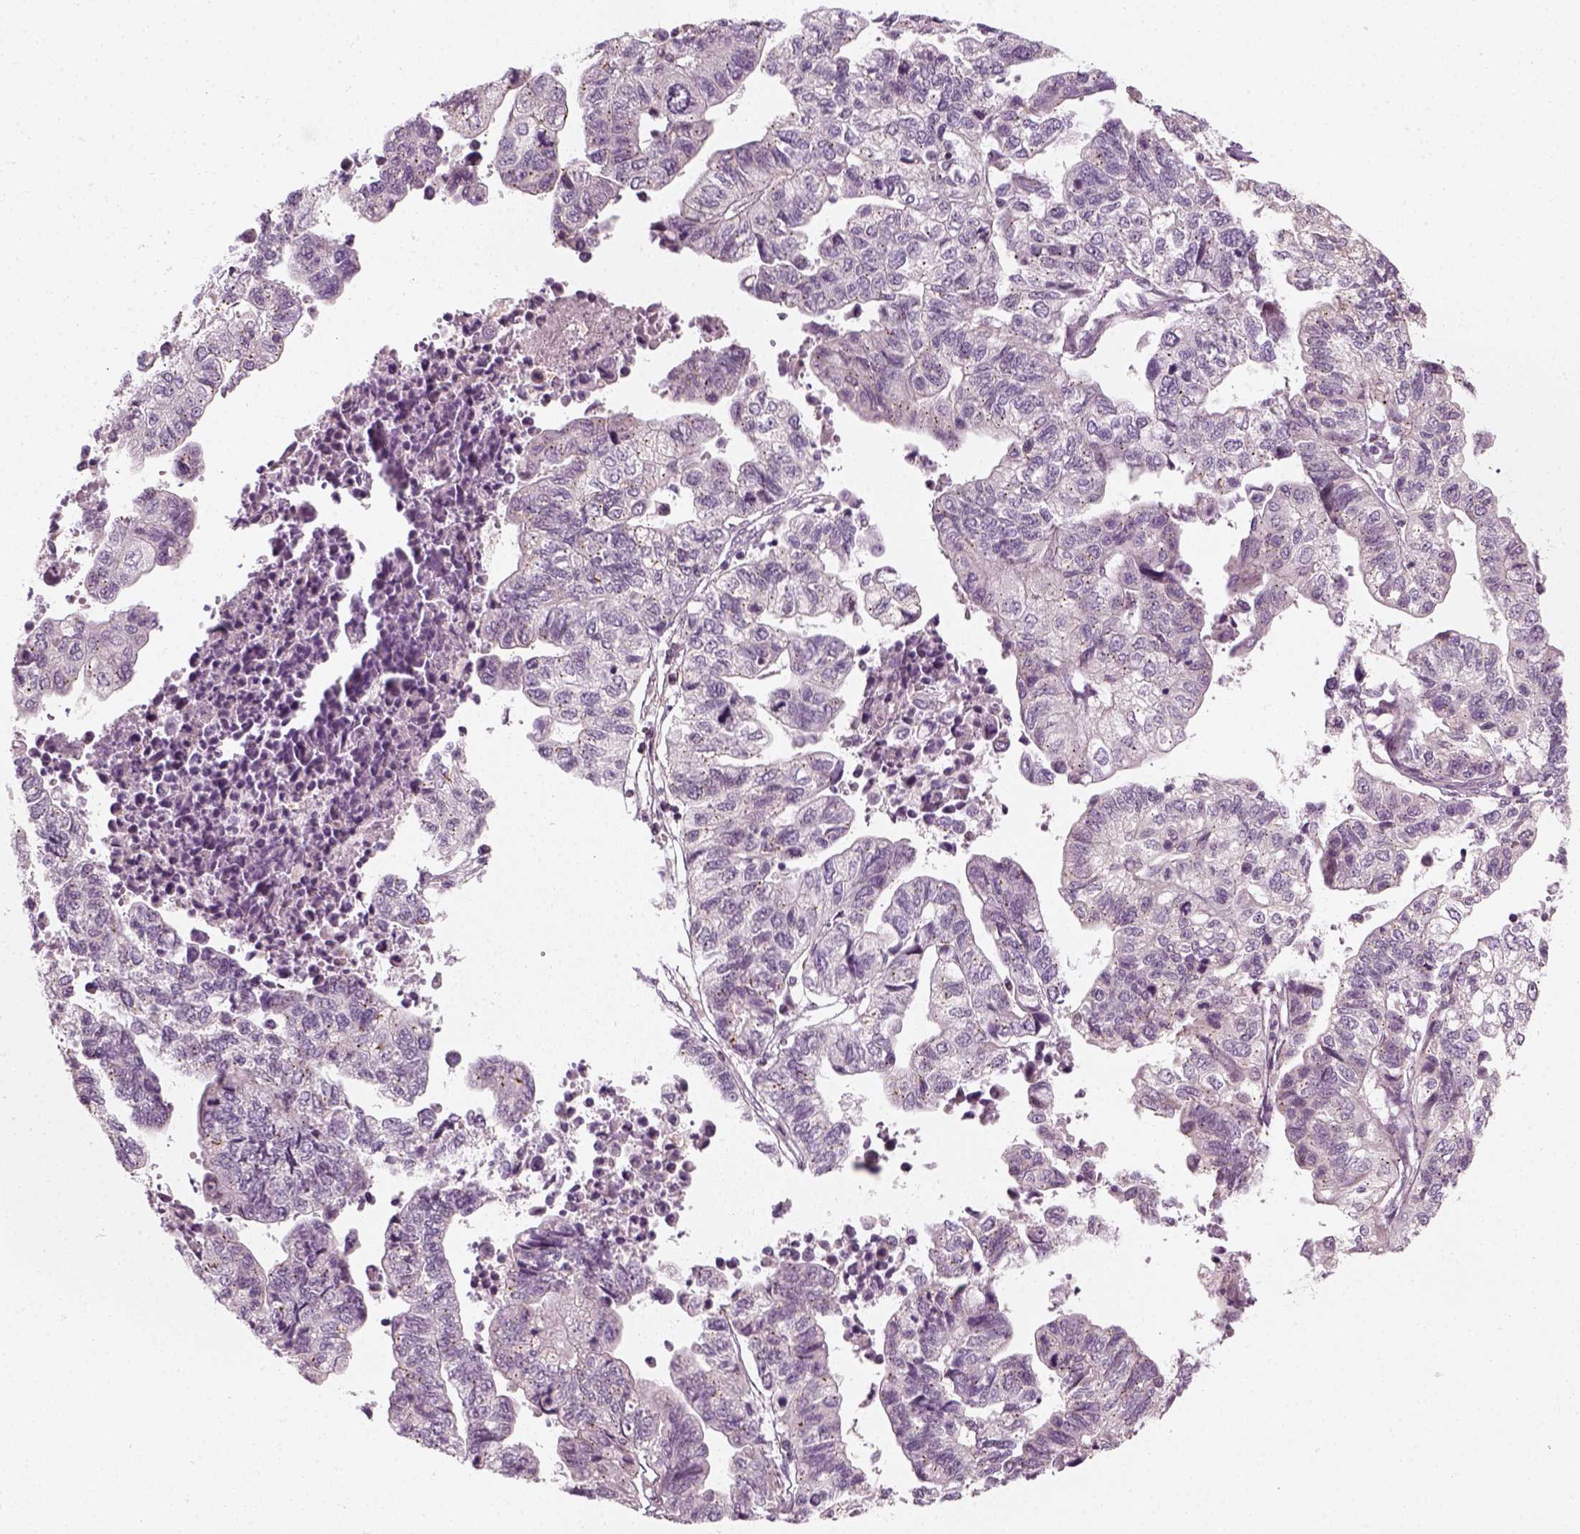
{"staining": {"intensity": "negative", "quantity": "none", "location": "none"}, "tissue": "stomach cancer", "cell_type": "Tumor cells", "image_type": "cancer", "snomed": [{"axis": "morphology", "description": "Adenocarcinoma, NOS"}, {"axis": "topography", "description": "Stomach, upper"}], "caption": "Photomicrograph shows no significant protein positivity in tumor cells of stomach cancer. (DAB (3,3'-diaminobenzidine) IHC visualized using brightfield microscopy, high magnification).", "gene": "MLIP", "patient": {"sex": "female", "age": 67}}